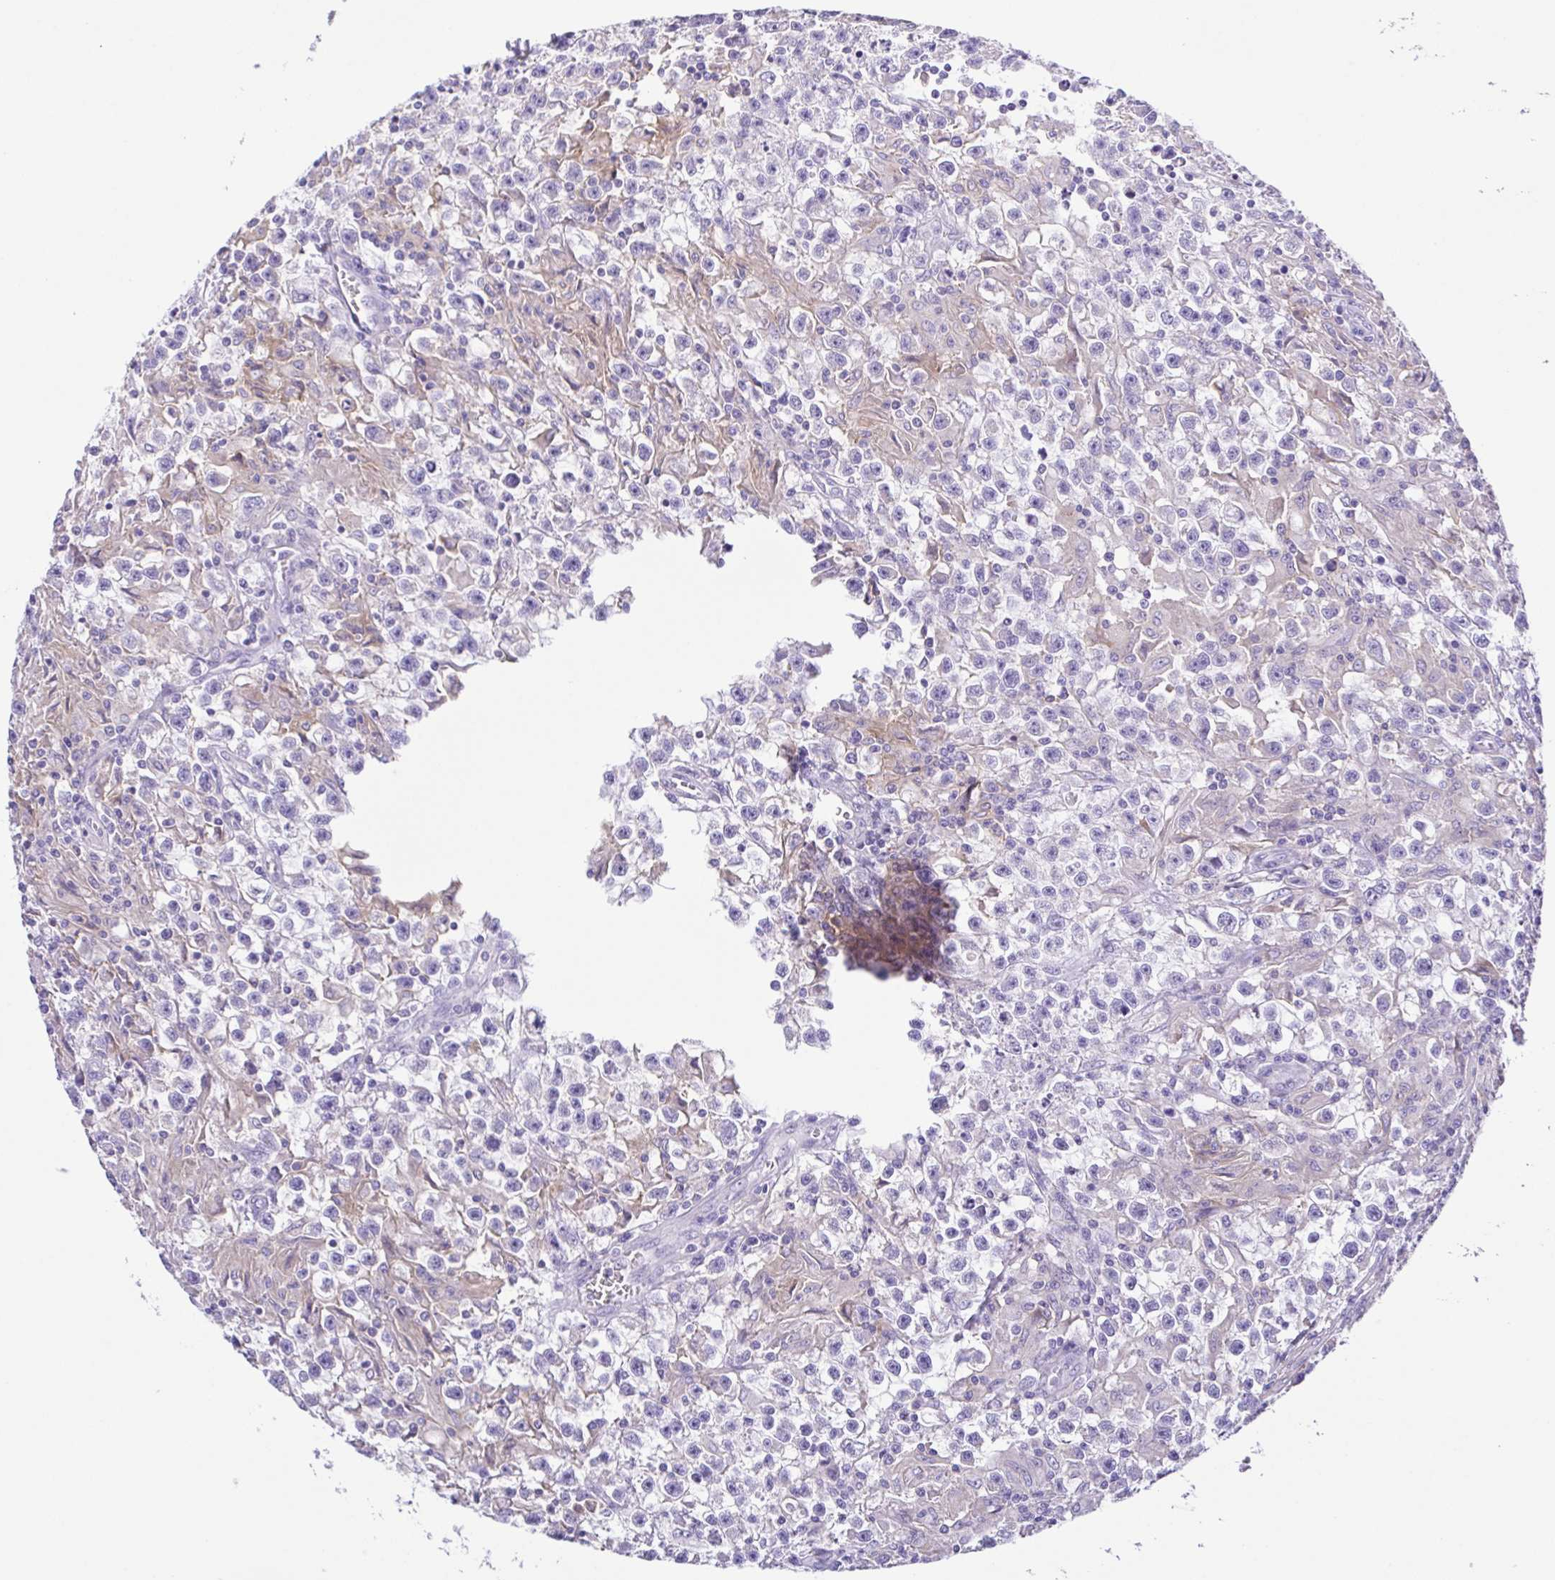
{"staining": {"intensity": "negative", "quantity": "none", "location": "none"}, "tissue": "testis cancer", "cell_type": "Tumor cells", "image_type": "cancer", "snomed": [{"axis": "morphology", "description": "Seminoma, NOS"}, {"axis": "topography", "description": "Testis"}], "caption": "Immunohistochemical staining of human seminoma (testis) demonstrates no significant expression in tumor cells. (IHC, brightfield microscopy, high magnification).", "gene": "CD72", "patient": {"sex": "male", "age": 31}}